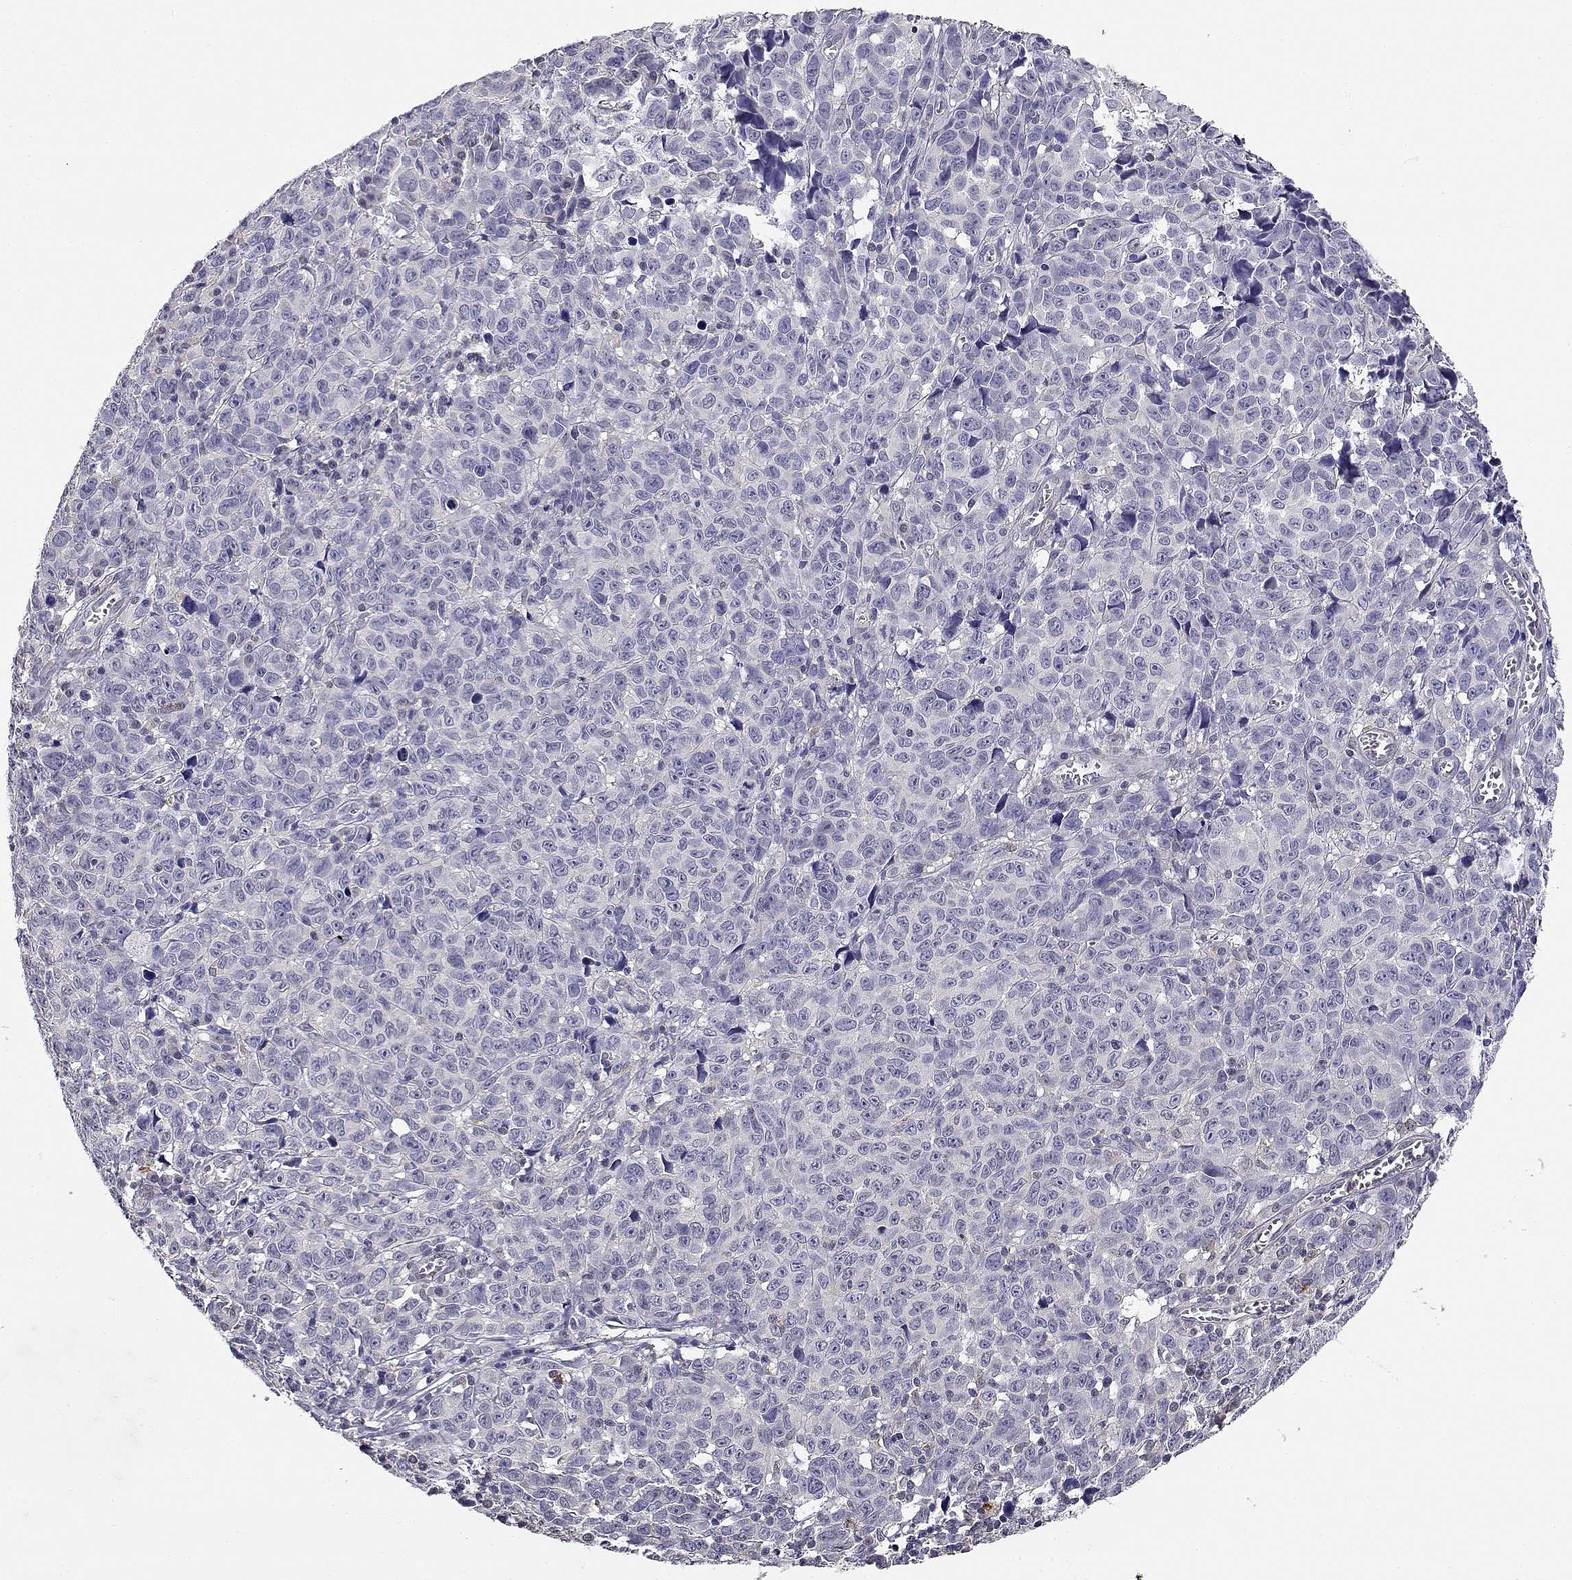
{"staining": {"intensity": "negative", "quantity": "none", "location": "none"}, "tissue": "melanoma", "cell_type": "Tumor cells", "image_type": "cancer", "snomed": [{"axis": "morphology", "description": "Malignant melanoma, NOS"}, {"axis": "topography", "description": "Vulva, labia, clitoris and Bartholin´s gland, NO"}], "caption": "Tumor cells are negative for brown protein staining in malignant melanoma.", "gene": "ADA", "patient": {"sex": "female", "age": 75}}